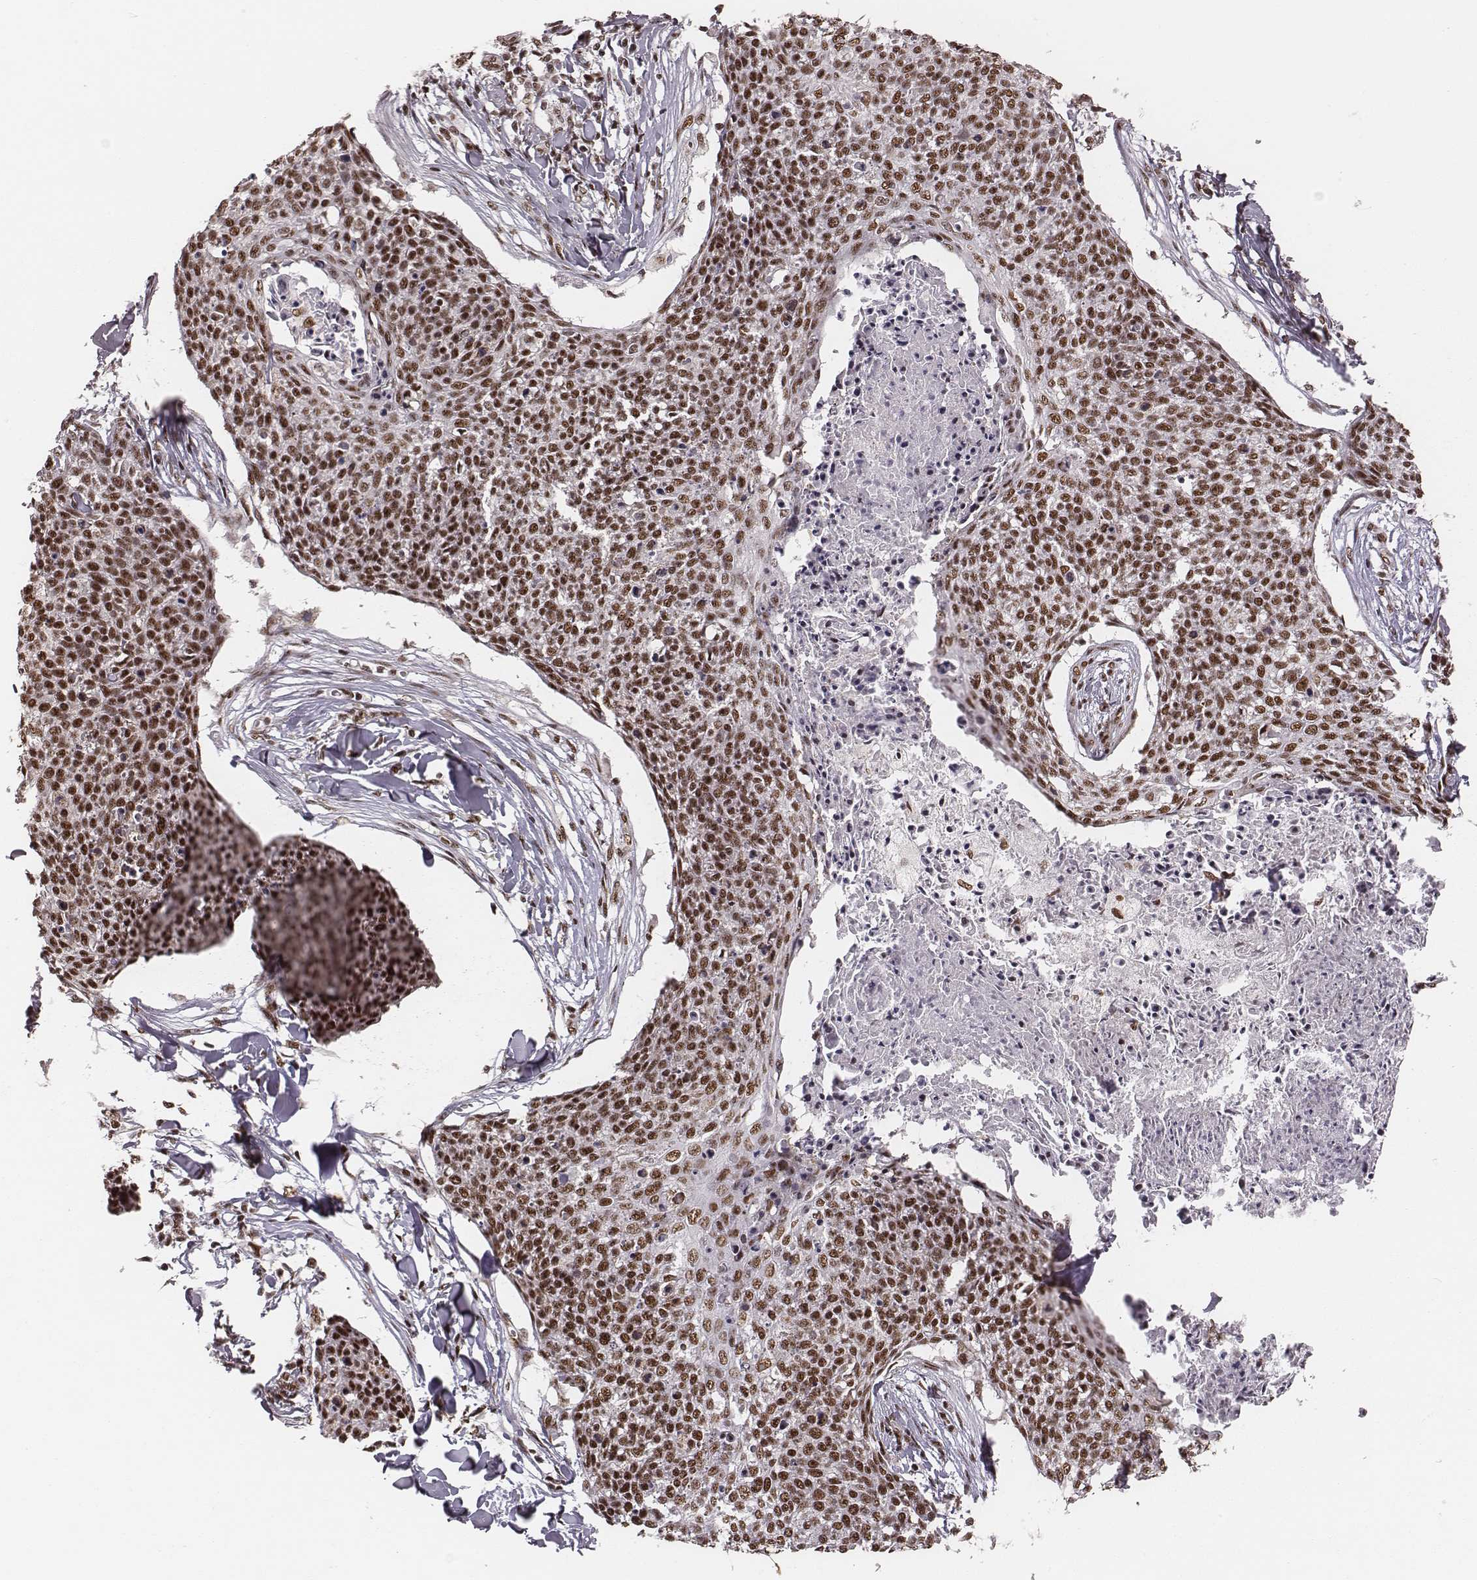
{"staining": {"intensity": "strong", "quantity": ">75%", "location": "nuclear"}, "tissue": "skin cancer", "cell_type": "Tumor cells", "image_type": "cancer", "snomed": [{"axis": "morphology", "description": "Squamous cell carcinoma, NOS"}, {"axis": "topography", "description": "Skin"}, {"axis": "topography", "description": "Vulva"}], "caption": "There is high levels of strong nuclear staining in tumor cells of skin cancer, as demonstrated by immunohistochemical staining (brown color).", "gene": "LUC7L", "patient": {"sex": "female", "age": 75}}